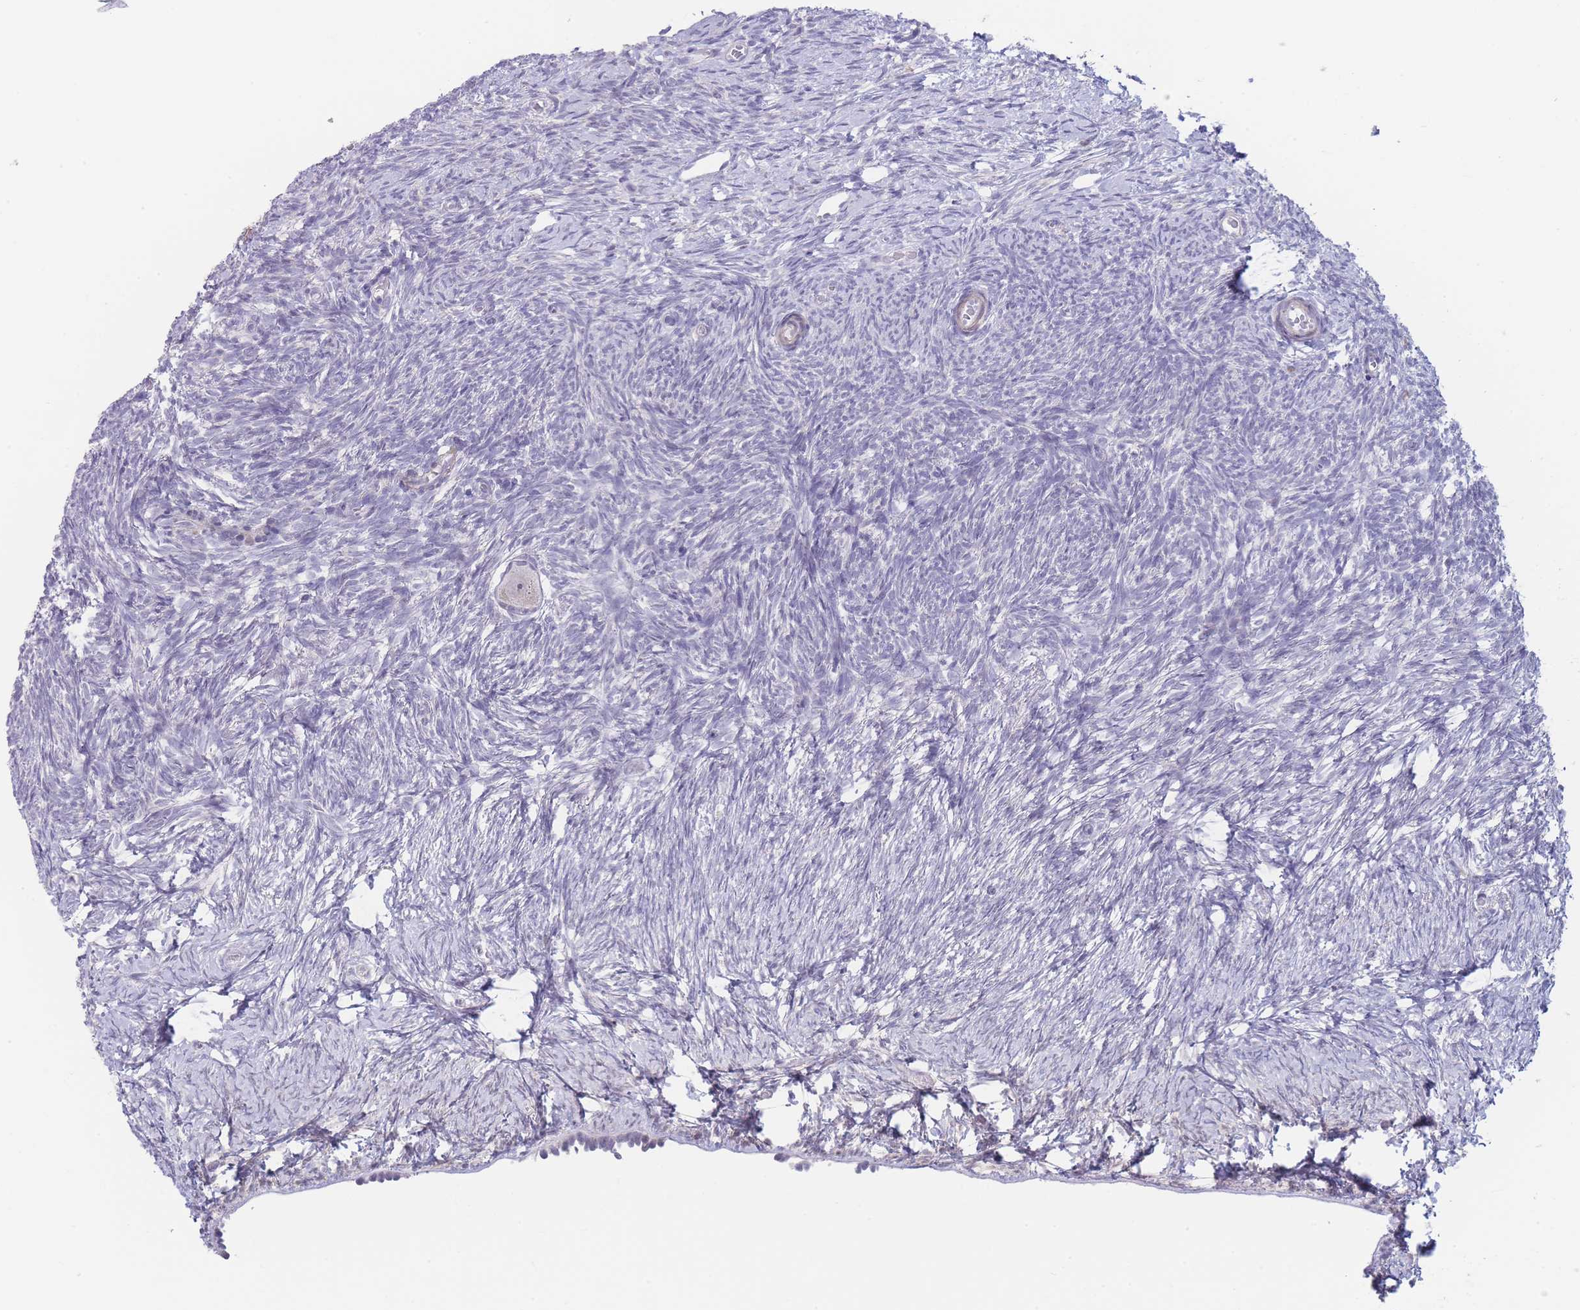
{"staining": {"intensity": "negative", "quantity": "none", "location": "none"}, "tissue": "ovary", "cell_type": "Follicle cells", "image_type": "normal", "snomed": [{"axis": "morphology", "description": "Normal tissue, NOS"}, {"axis": "topography", "description": "Ovary"}], "caption": "There is no significant positivity in follicle cells of ovary. (DAB immunohistochemistry with hematoxylin counter stain).", "gene": "ASAP3", "patient": {"sex": "female", "age": 39}}